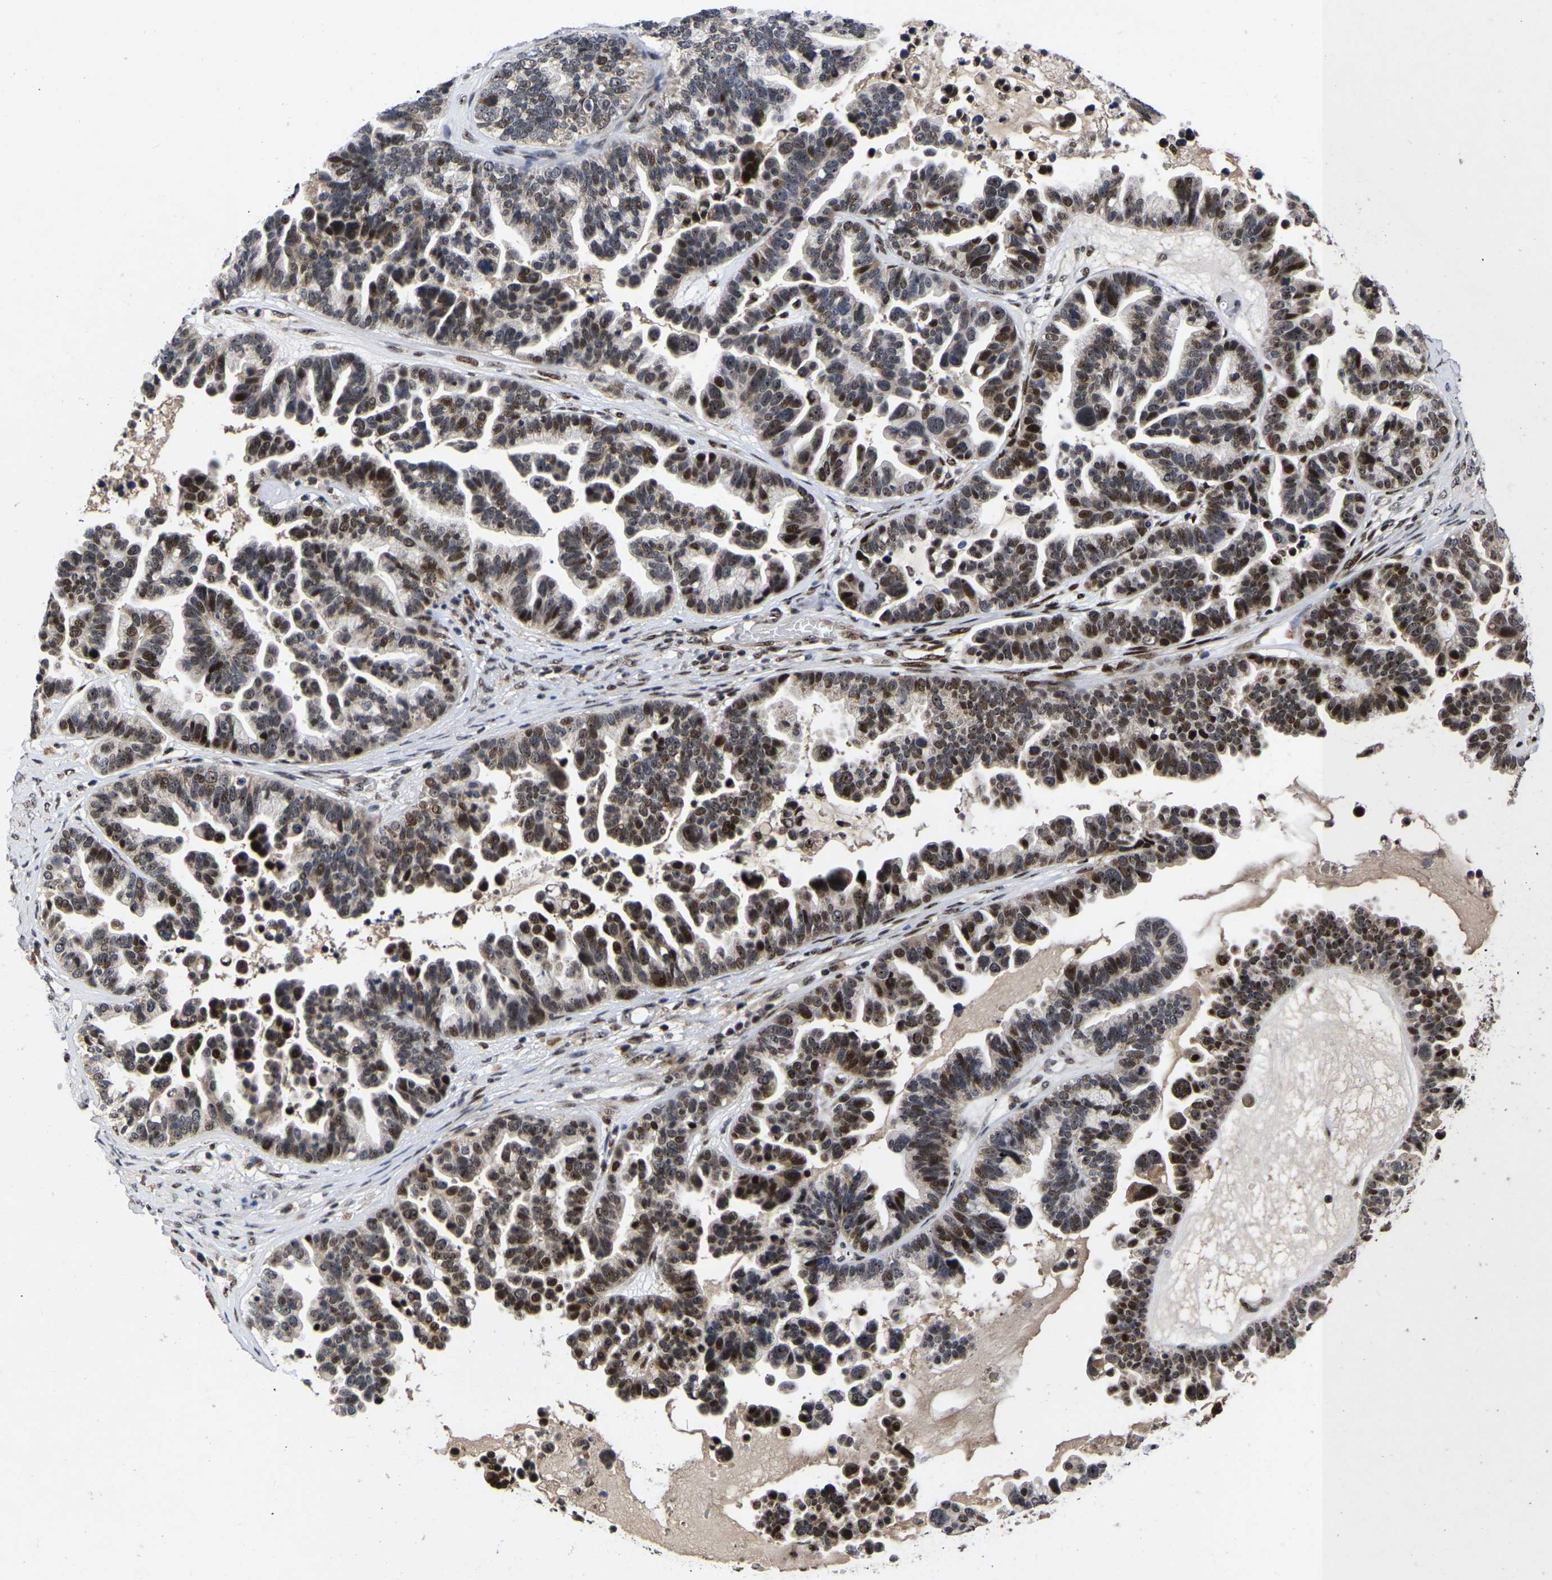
{"staining": {"intensity": "strong", "quantity": ">75%", "location": "nuclear"}, "tissue": "ovarian cancer", "cell_type": "Tumor cells", "image_type": "cancer", "snomed": [{"axis": "morphology", "description": "Cystadenocarcinoma, serous, NOS"}, {"axis": "topography", "description": "Ovary"}], "caption": "Immunohistochemistry (IHC) of ovarian serous cystadenocarcinoma exhibits high levels of strong nuclear expression in approximately >75% of tumor cells.", "gene": "JUNB", "patient": {"sex": "female", "age": 56}}